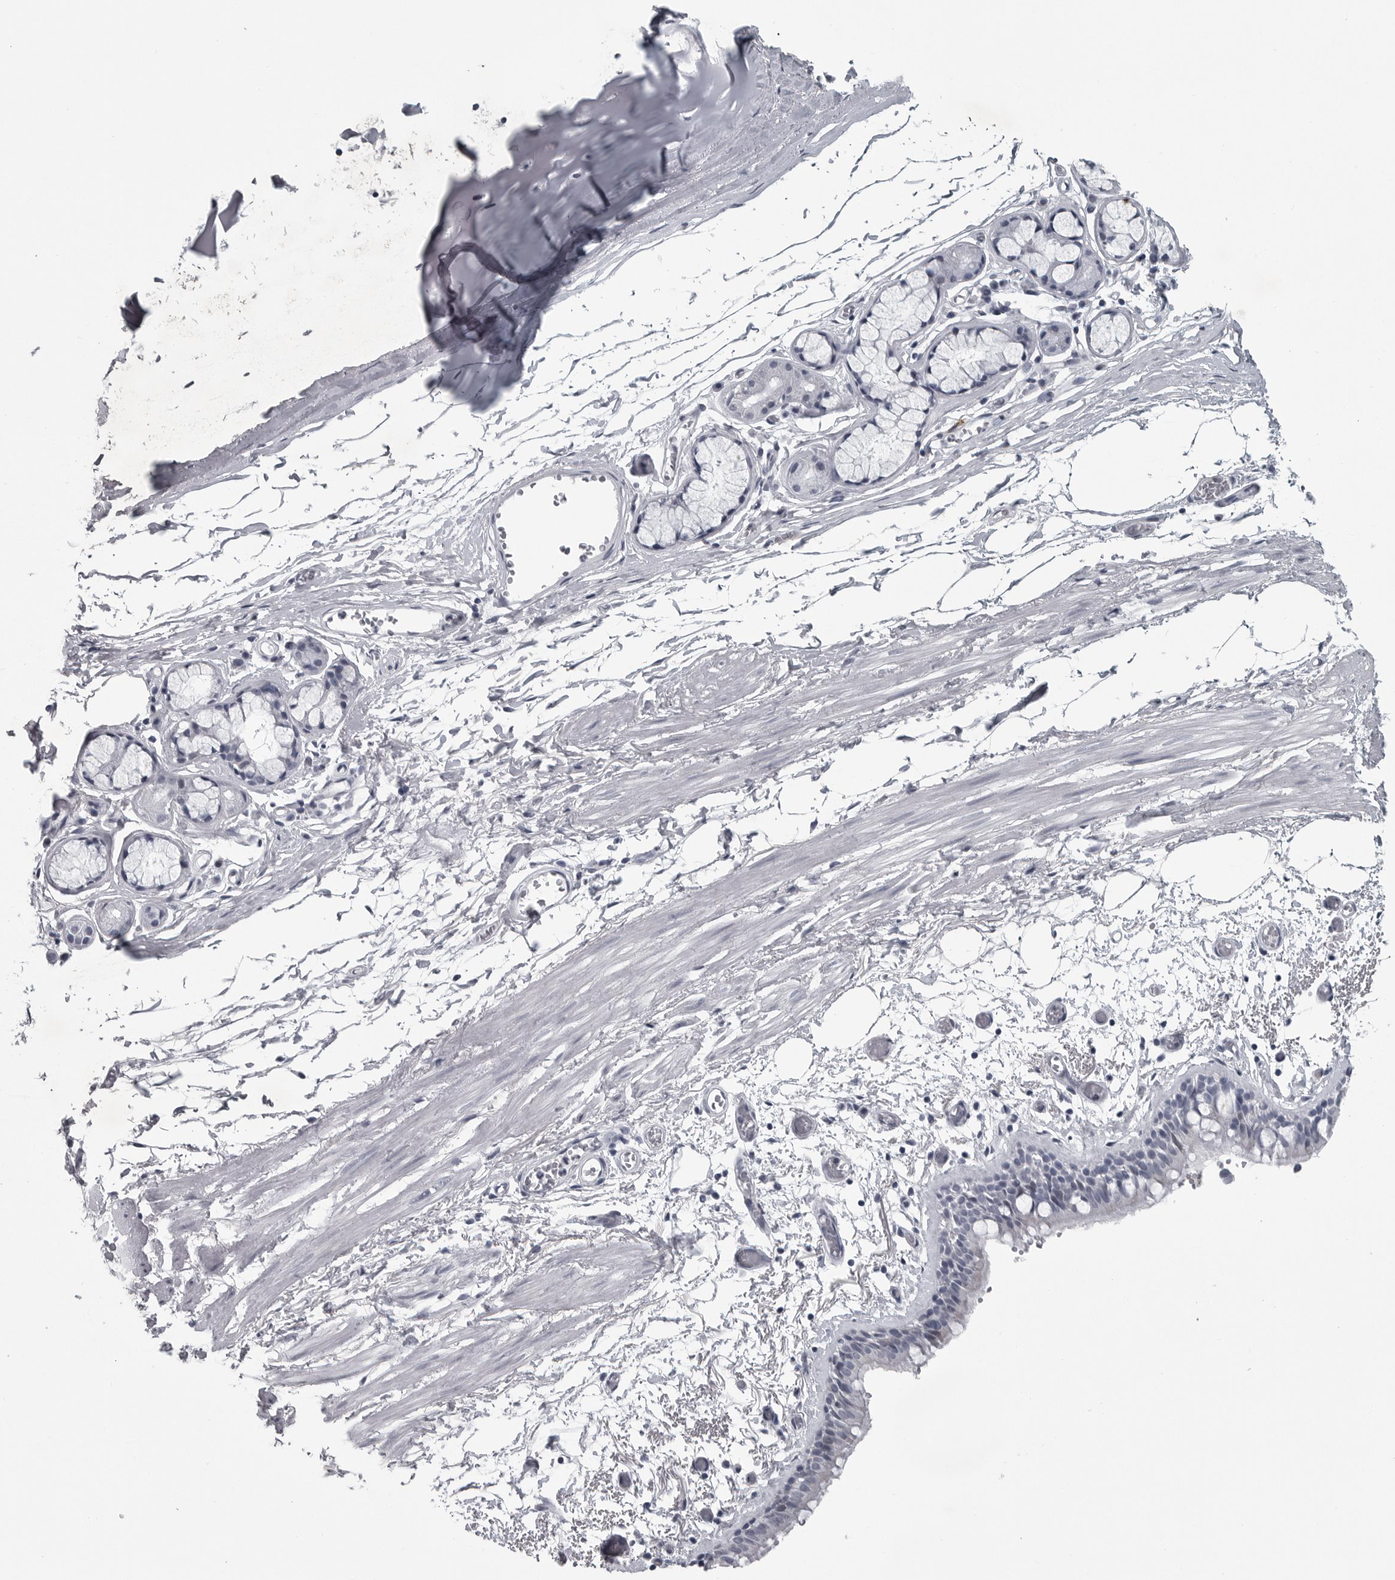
{"staining": {"intensity": "negative", "quantity": "none", "location": "none"}, "tissue": "bronchus", "cell_type": "Respiratory epithelial cells", "image_type": "normal", "snomed": [{"axis": "morphology", "description": "Normal tissue, NOS"}, {"axis": "topography", "description": "Bronchus"}, {"axis": "topography", "description": "Lung"}], "caption": "Respiratory epithelial cells show no significant protein staining in benign bronchus. (DAB IHC, high magnification).", "gene": "LYSMD1", "patient": {"sex": "male", "age": 56}}